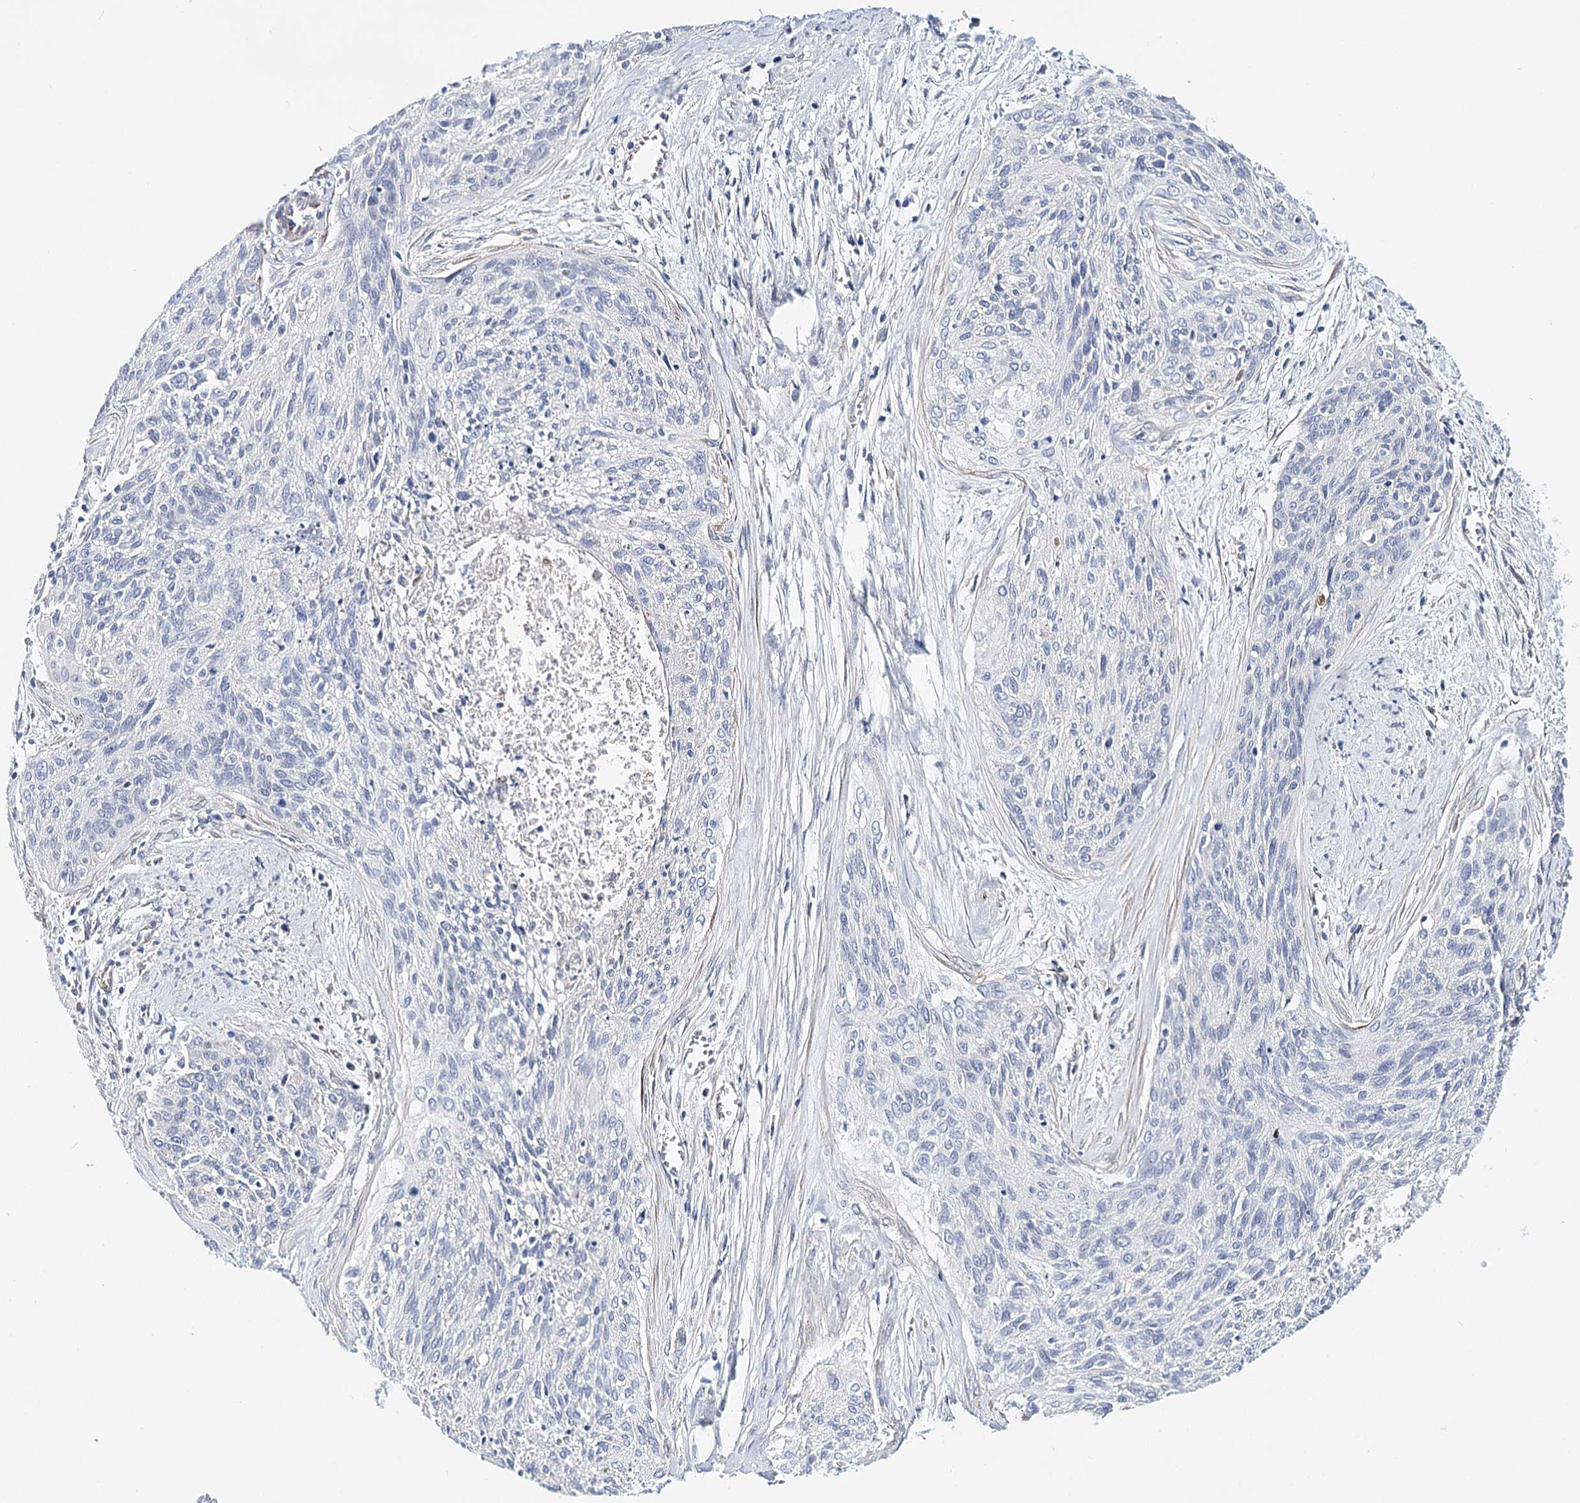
{"staining": {"intensity": "negative", "quantity": "none", "location": "none"}, "tissue": "cervical cancer", "cell_type": "Tumor cells", "image_type": "cancer", "snomed": [{"axis": "morphology", "description": "Squamous cell carcinoma, NOS"}, {"axis": "topography", "description": "Cervix"}], "caption": "Cervical squamous cell carcinoma stained for a protein using immunohistochemistry (IHC) demonstrates no staining tumor cells.", "gene": "TEX12", "patient": {"sex": "female", "age": 55}}